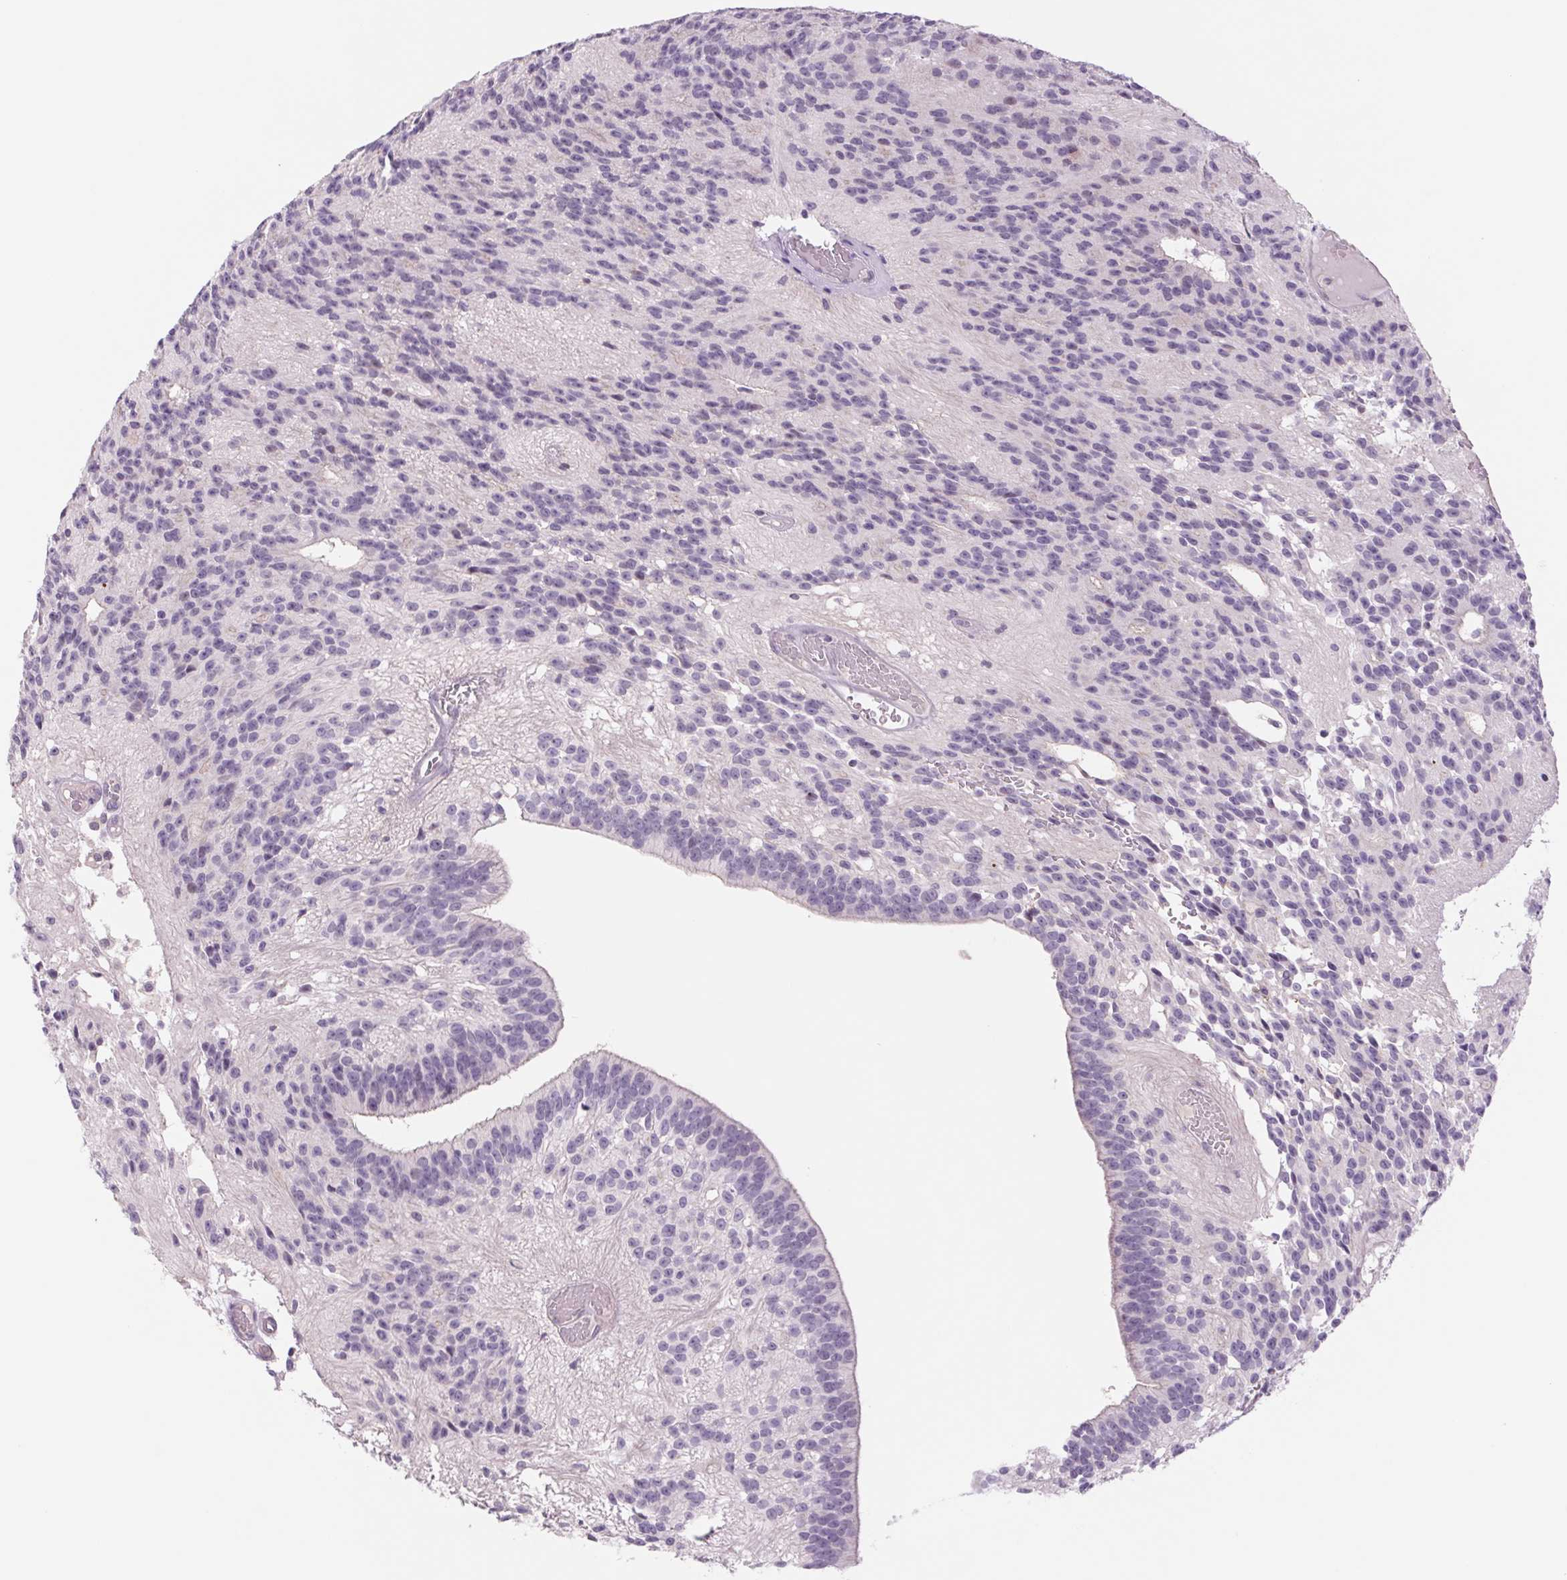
{"staining": {"intensity": "negative", "quantity": "none", "location": "none"}, "tissue": "glioma", "cell_type": "Tumor cells", "image_type": "cancer", "snomed": [{"axis": "morphology", "description": "Glioma, malignant, Low grade"}, {"axis": "topography", "description": "Brain"}], "caption": "Malignant glioma (low-grade) stained for a protein using IHC exhibits no expression tumor cells.", "gene": "KRT1", "patient": {"sex": "male", "age": 31}}